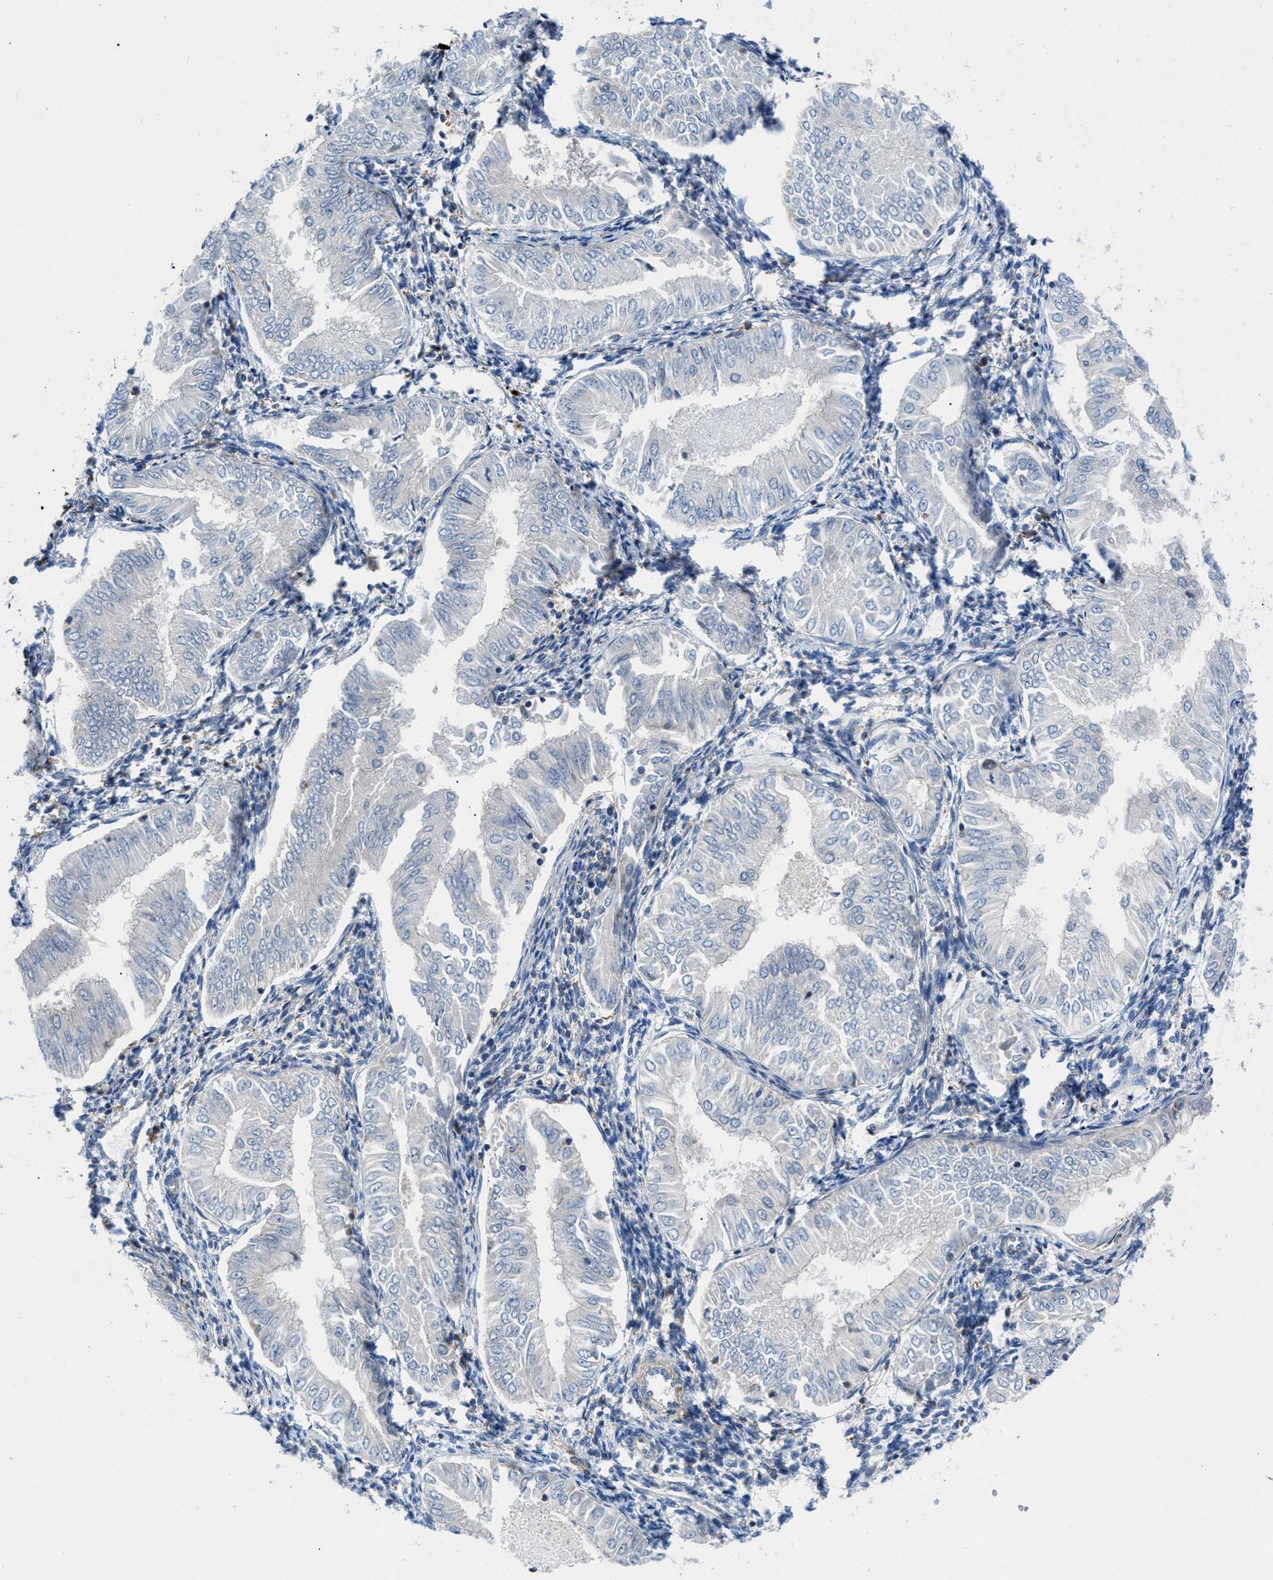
{"staining": {"intensity": "negative", "quantity": "none", "location": "none"}, "tissue": "endometrial cancer", "cell_type": "Tumor cells", "image_type": "cancer", "snomed": [{"axis": "morphology", "description": "Adenocarcinoma, NOS"}, {"axis": "topography", "description": "Endometrium"}], "caption": "An image of human adenocarcinoma (endometrial) is negative for staining in tumor cells. Brightfield microscopy of IHC stained with DAB (brown) and hematoxylin (blue), captured at high magnification.", "gene": "ATP6V0D1", "patient": {"sex": "female", "age": 53}}